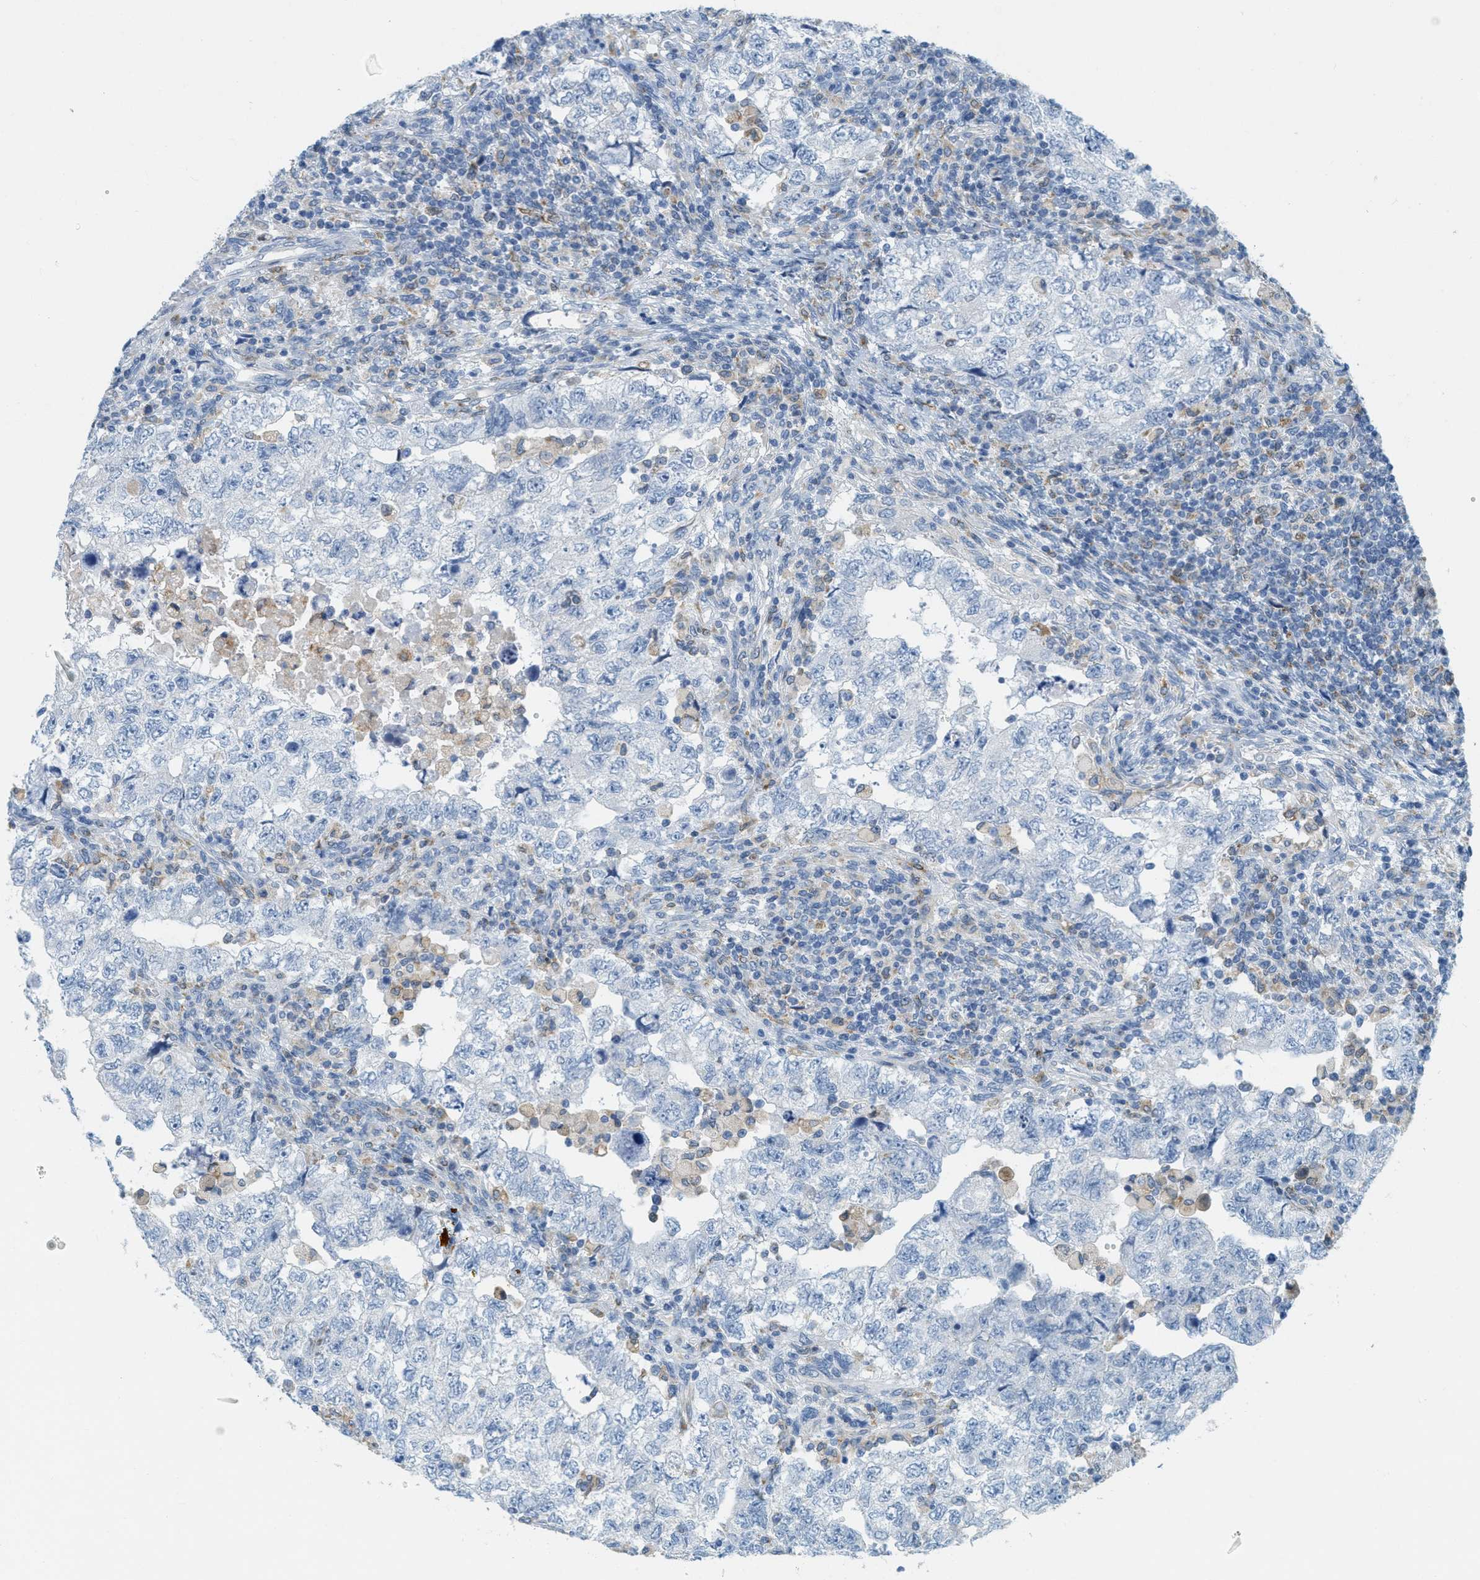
{"staining": {"intensity": "negative", "quantity": "none", "location": "none"}, "tissue": "testis cancer", "cell_type": "Tumor cells", "image_type": "cancer", "snomed": [{"axis": "morphology", "description": "Carcinoma, Embryonal, NOS"}, {"axis": "topography", "description": "Testis"}], "caption": "Tumor cells show no significant expression in testis embryonal carcinoma.", "gene": "TEX264", "patient": {"sex": "male", "age": 36}}